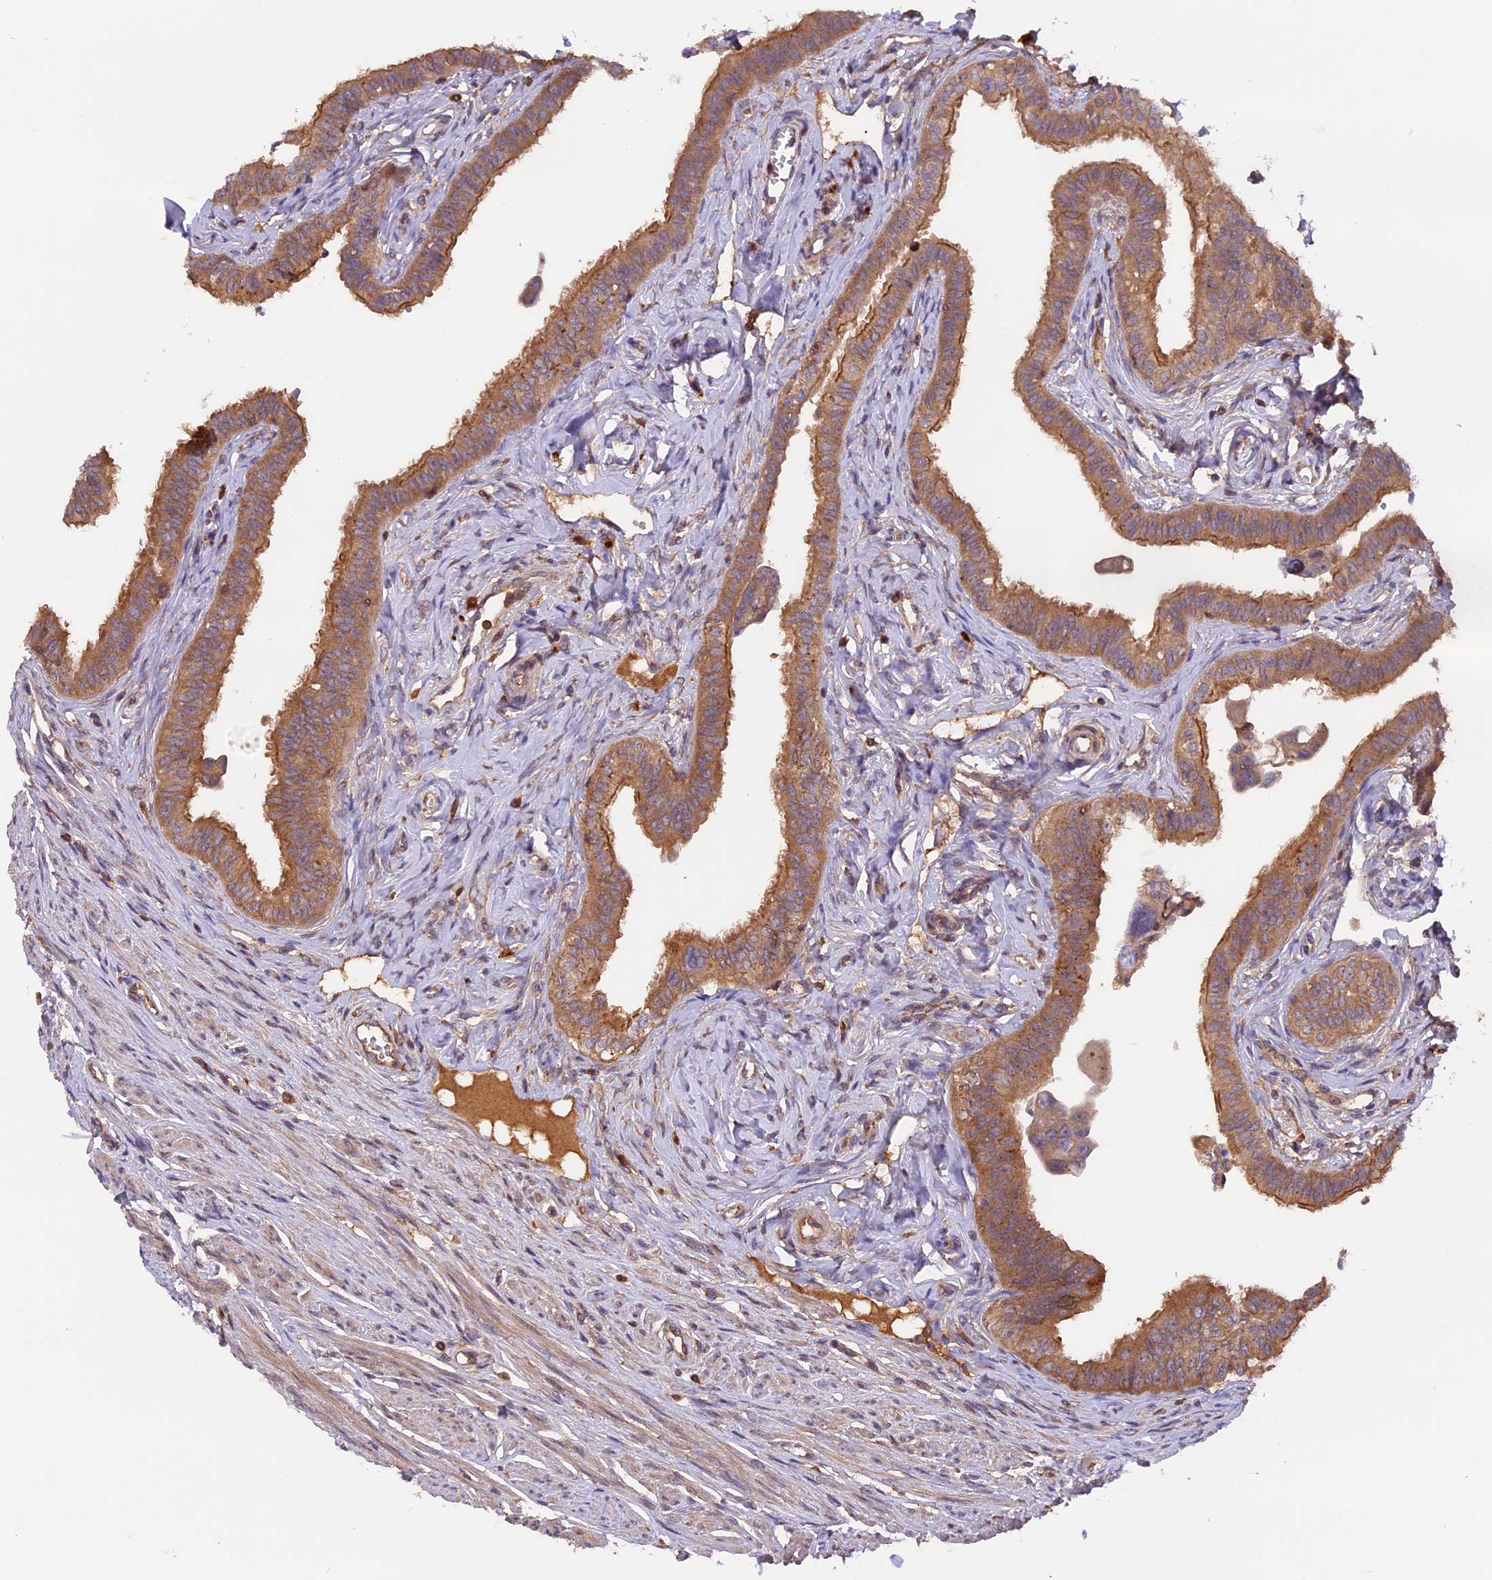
{"staining": {"intensity": "moderate", "quantity": ">75%", "location": "cytoplasmic/membranous"}, "tissue": "fallopian tube", "cell_type": "Glandular cells", "image_type": "normal", "snomed": [{"axis": "morphology", "description": "Normal tissue, NOS"}, {"axis": "morphology", "description": "Carcinoma, NOS"}, {"axis": "topography", "description": "Fallopian tube"}, {"axis": "topography", "description": "Ovary"}], "caption": "Glandular cells demonstrate moderate cytoplasmic/membranous positivity in about >75% of cells in benign fallopian tube.", "gene": "SETD6", "patient": {"sex": "female", "age": 59}}